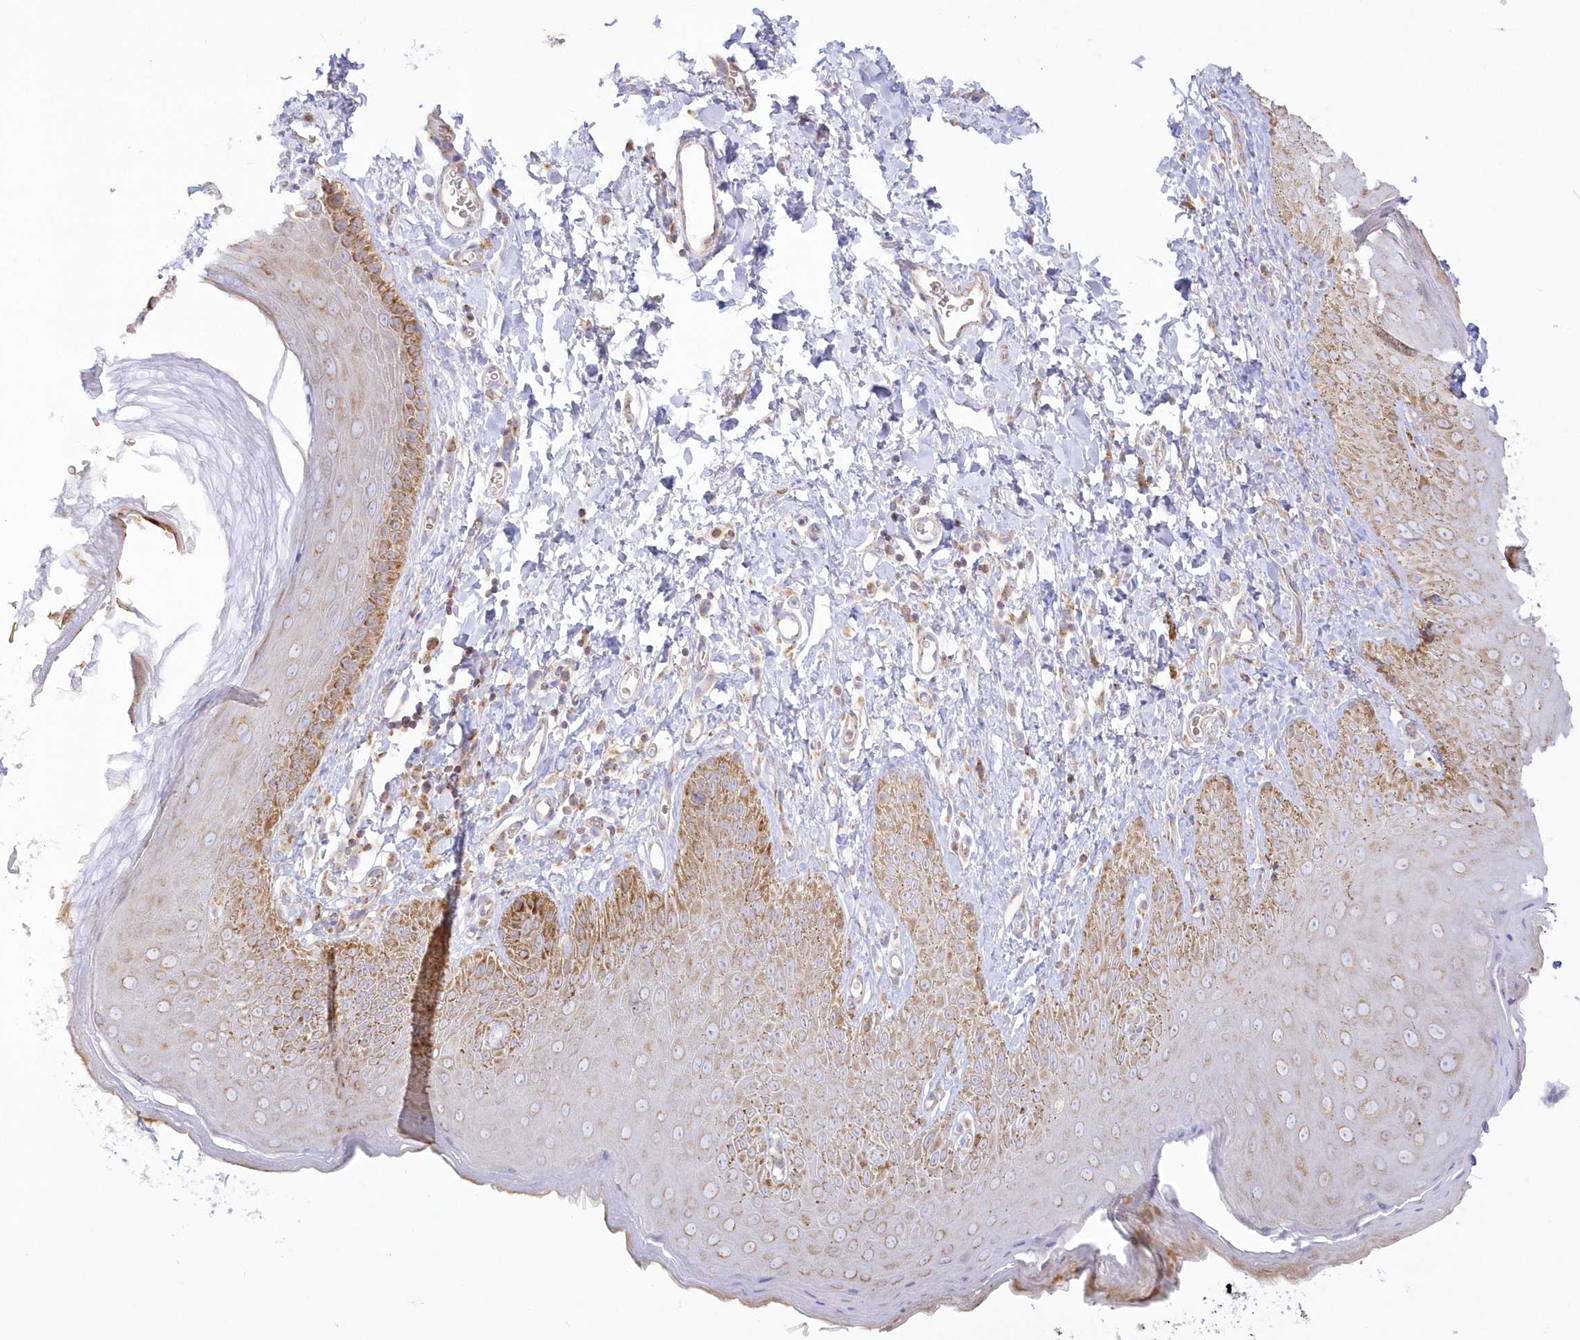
{"staining": {"intensity": "moderate", "quantity": ">75%", "location": "cytoplasmic/membranous"}, "tissue": "skin", "cell_type": "Epidermal cells", "image_type": "normal", "snomed": [{"axis": "morphology", "description": "Normal tissue, NOS"}, {"axis": "topography", "description": "Anal"}], "caption": "Skin stained with DAB (3,3'-diaminobenzidine) immunohistochemistry (IHC) demonstrates medium levels of moderate cytoplasmic/membranous expression in about >75% of epidermal cells. The protein is shown in brown color, while the nuclei are stained blue.", "gene": "TBC1D14", "patient": {"sex": "male", "age": 44}}